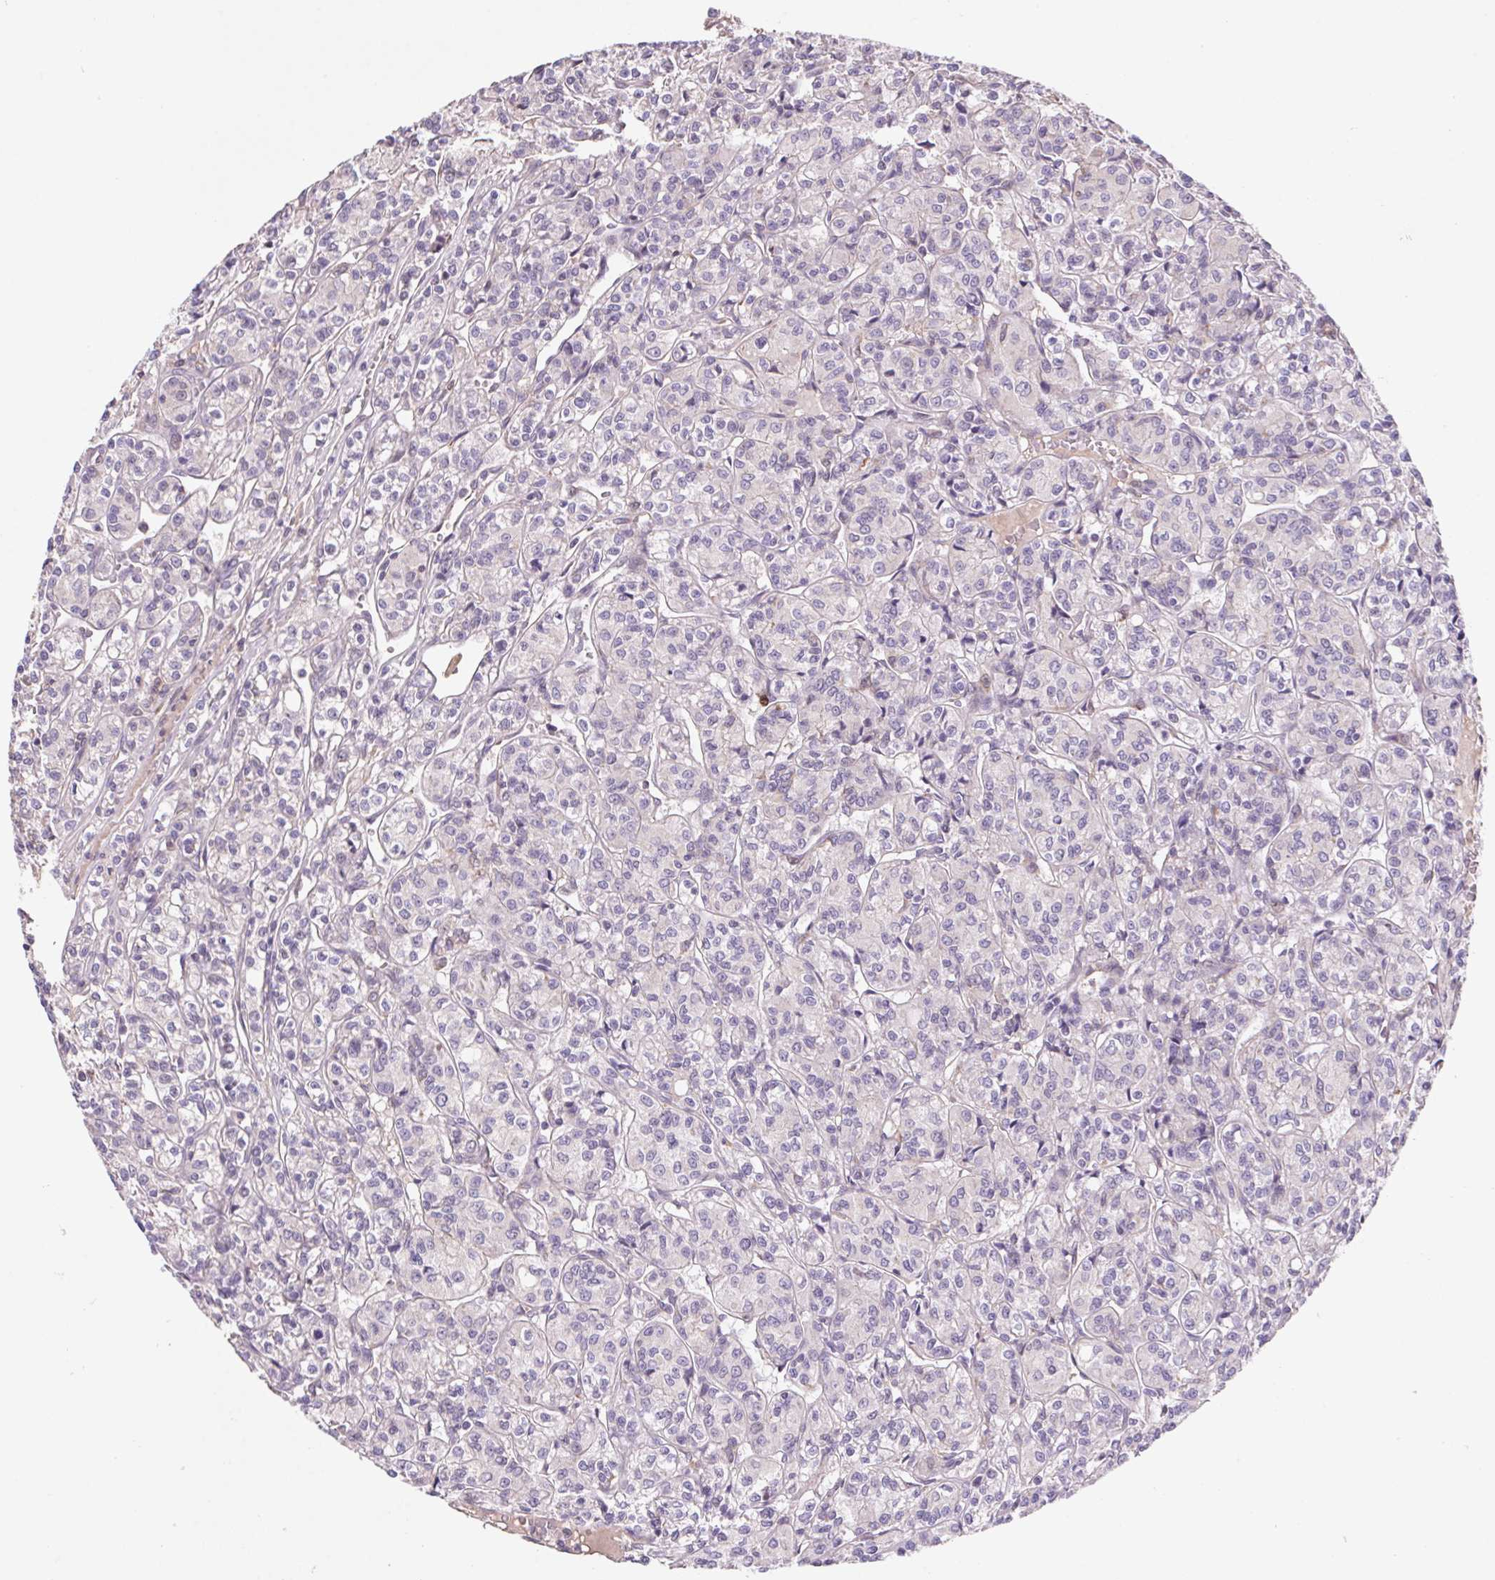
{"staining": {"intensity": "negative", "quantity": "none", "location": "none"}, "tissue": "renal cancer", "cell_type": "Tumor cells", "image_type": "cancer", "snomed": [{"axis": "morphology", "description": "Adenocarcinoma, NOS"}, {"axis": "topography", "description": "Kidney"}], "caption": "Tumor cells are negative for brown protein staining in adenocarcinoma (renal).", "gene": "KLHL20", "patient": {"sex": "male", "age": 36}}